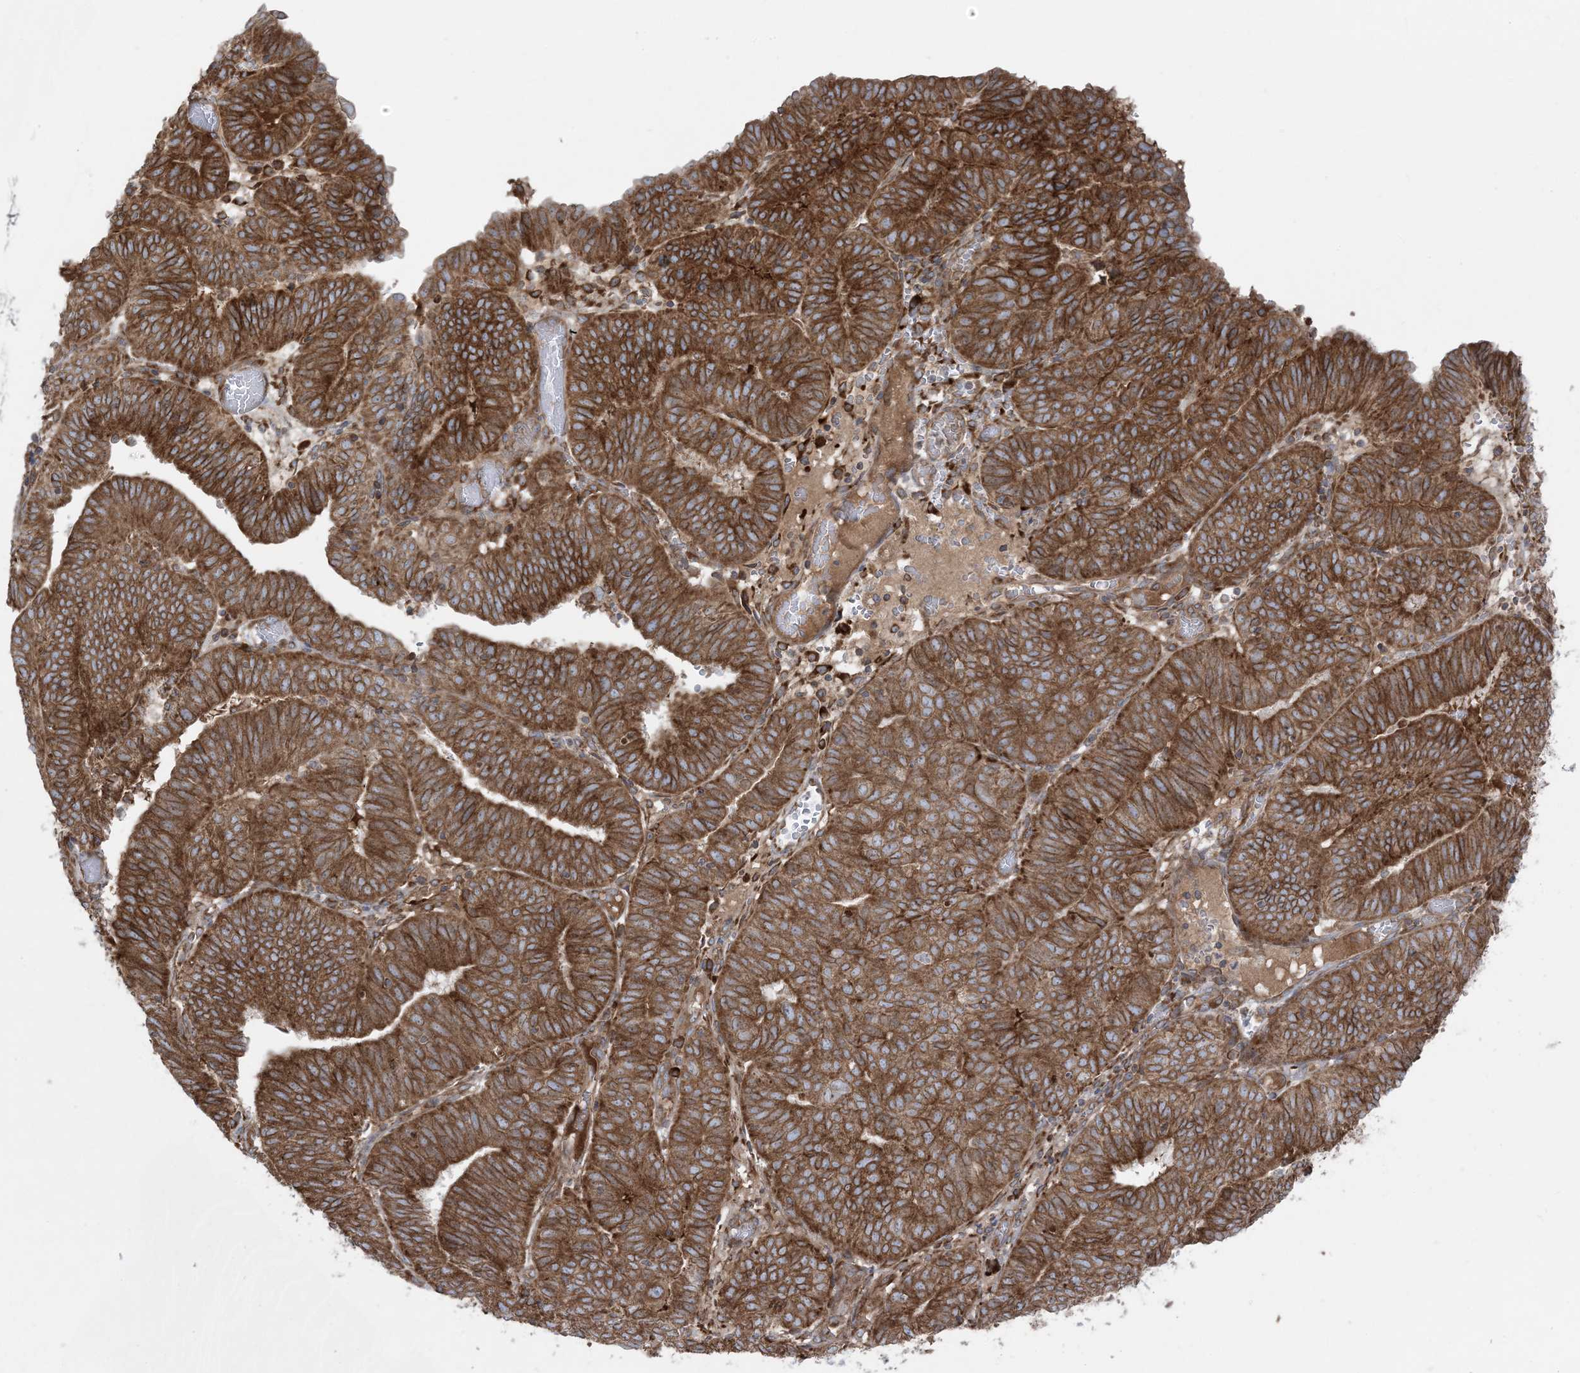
{"staining": {"intensity": "strong", "quantity": ">75%", "location": "cytoplasmic/membranous"}, "tissue": "endometrial cancer", "cell_type": "Tumor cells", "image_type": "cancer", "snomed": [{"axis": "morphology", "description": "Adenocarcinoma, NOS"}, {"axis": "topography", "description": "Uterus"}], "caption": "About >75% of tumor cells in human endometrial cancer display strong cytoplasmic/membranous protein staining as visualized by brown immunohistochemical staining.", "gene": "UBXN4", "patient": {"sex": "female", "age": 77}}